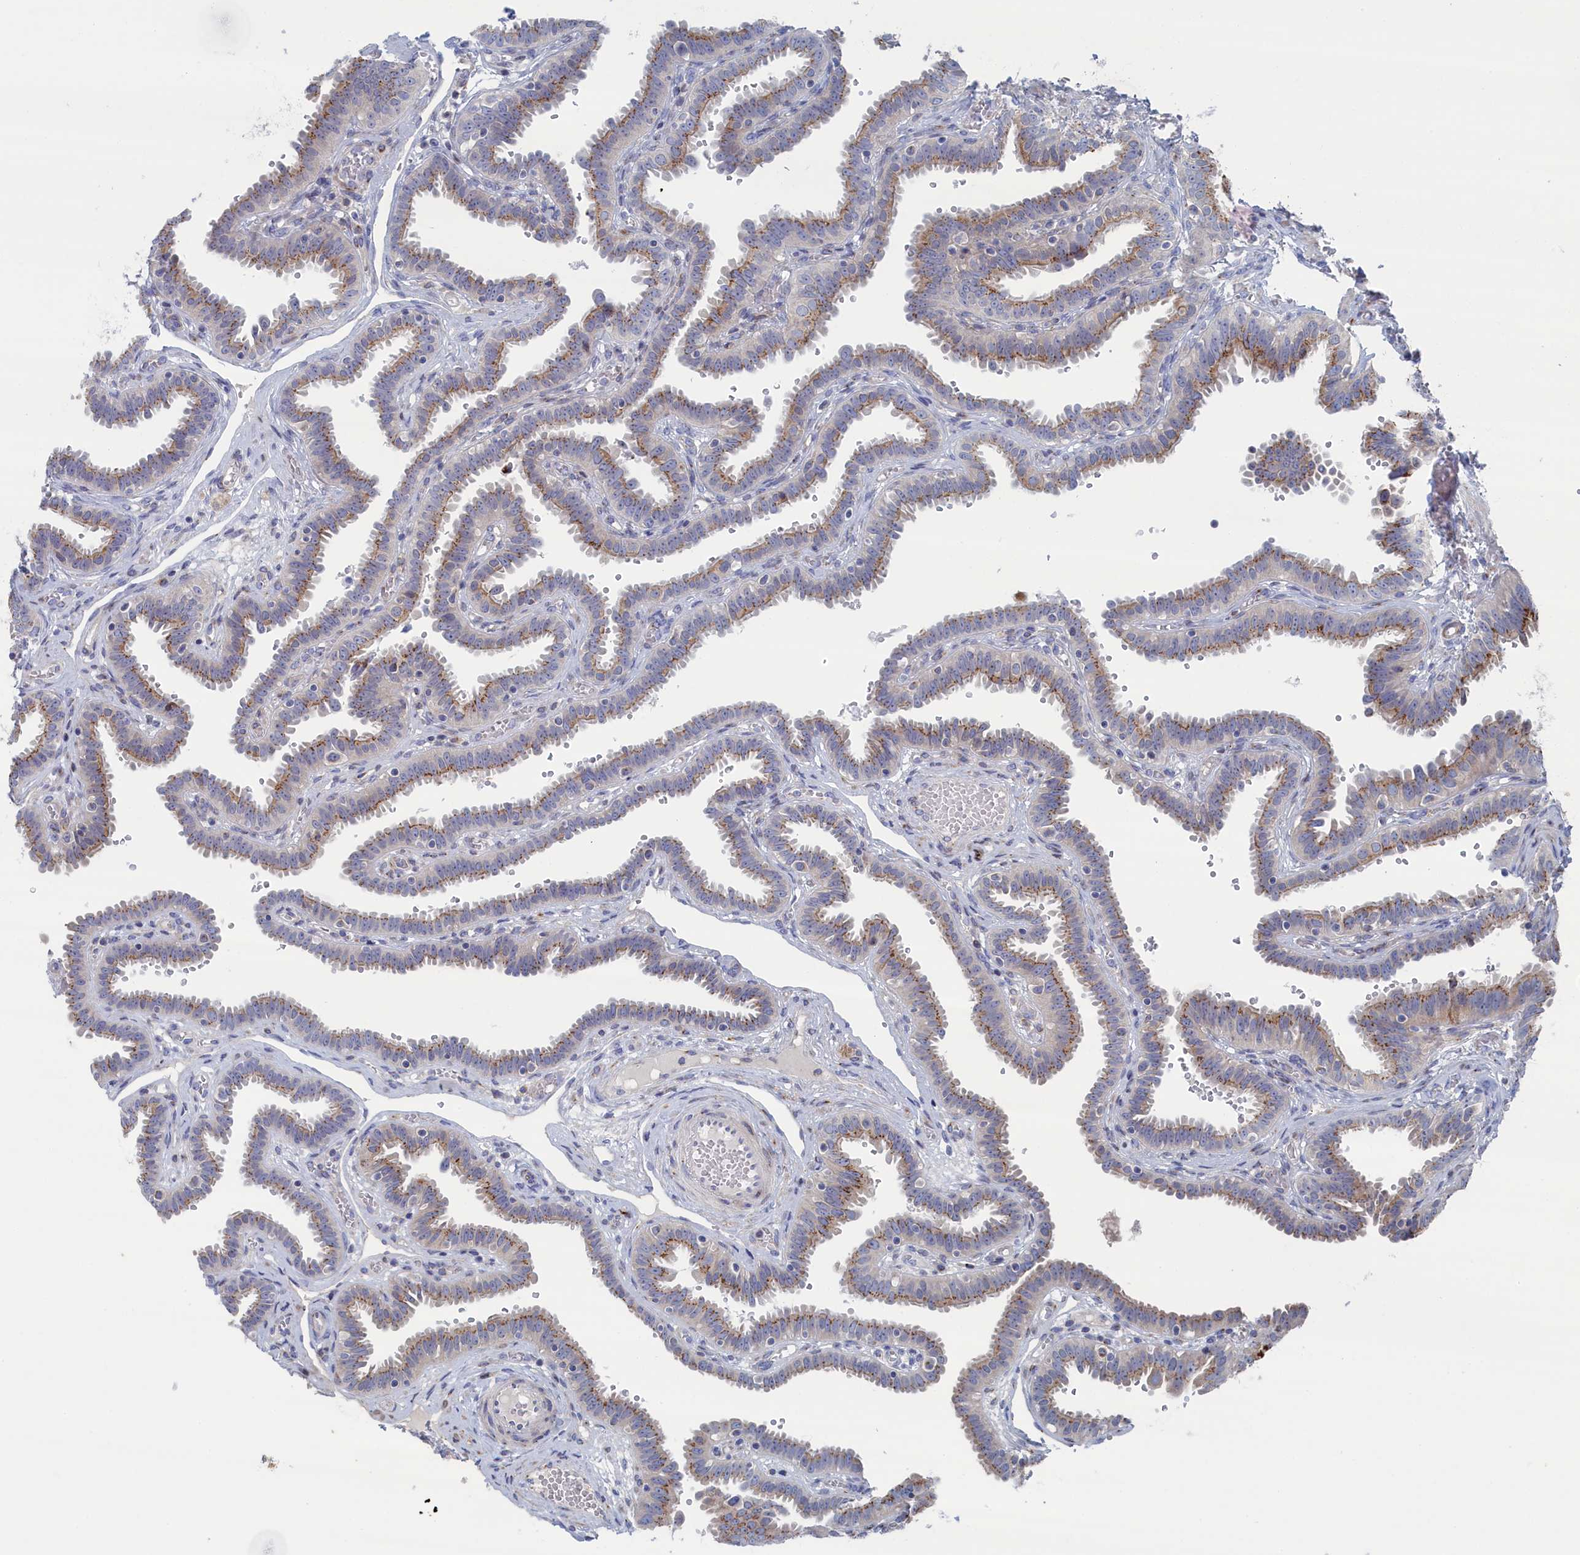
{"staining": {"intensity": "moderate", "quantity": ">75%", "location": "cytoplasmic/membranous"}, "tissue": "fallopian tube", "cell_type": "Glandular cells", "image_type": "normal", "snomed": [{"axis": "morphology", "description": "Normal tissue, NOS"}, {"axis": "topography", "description": "Fallopian tube"}], "caption": "This image shows immunohistochemistry (IHC) staining of normal fallopian tube, with medium moderate cytoplasmic/membranous expression in about >75% of glandular cells.", "gene": "IRX1", "patient": {"sex": "female", "age": 37}}